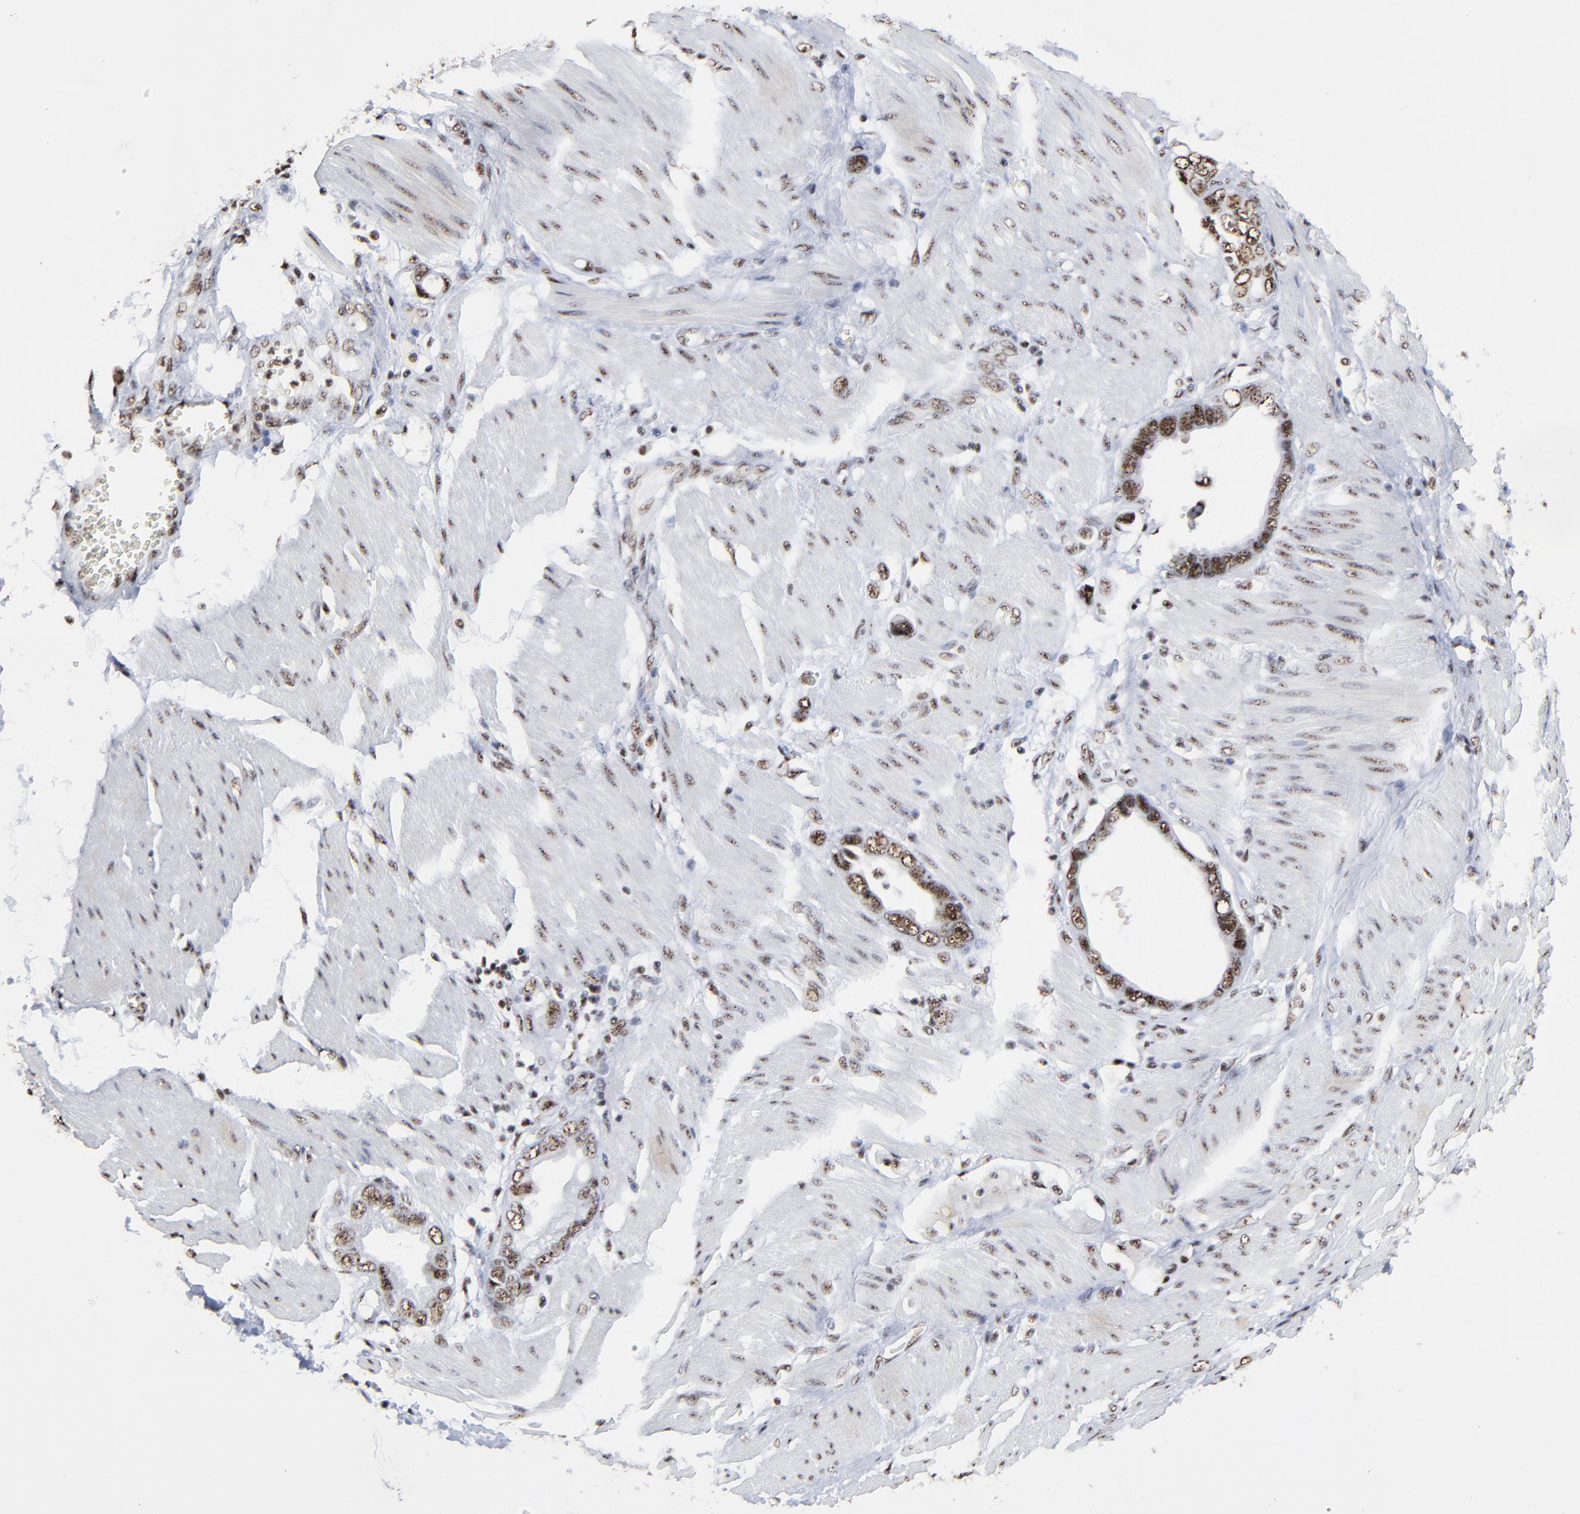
{"staining": {"intensity": "weak", "quantity": ">75%", "location": "nuclear"}, "tissue": "stomach cancer", "cell_type": "Tumor cells", "image_type": "cancer", "snomed": [{"axis": "morphology", "description": "Adenocarcinoma, NOS"}, {"axis": "topography", "description": "Stomach"}], "caption": "An image of stomach cancer (adenocarcinoma) stained for a protein shows weak nuclear brown staining in tumor cells.", "gene": "MBD4", "patient": {"sex": "male", "age": 78}}